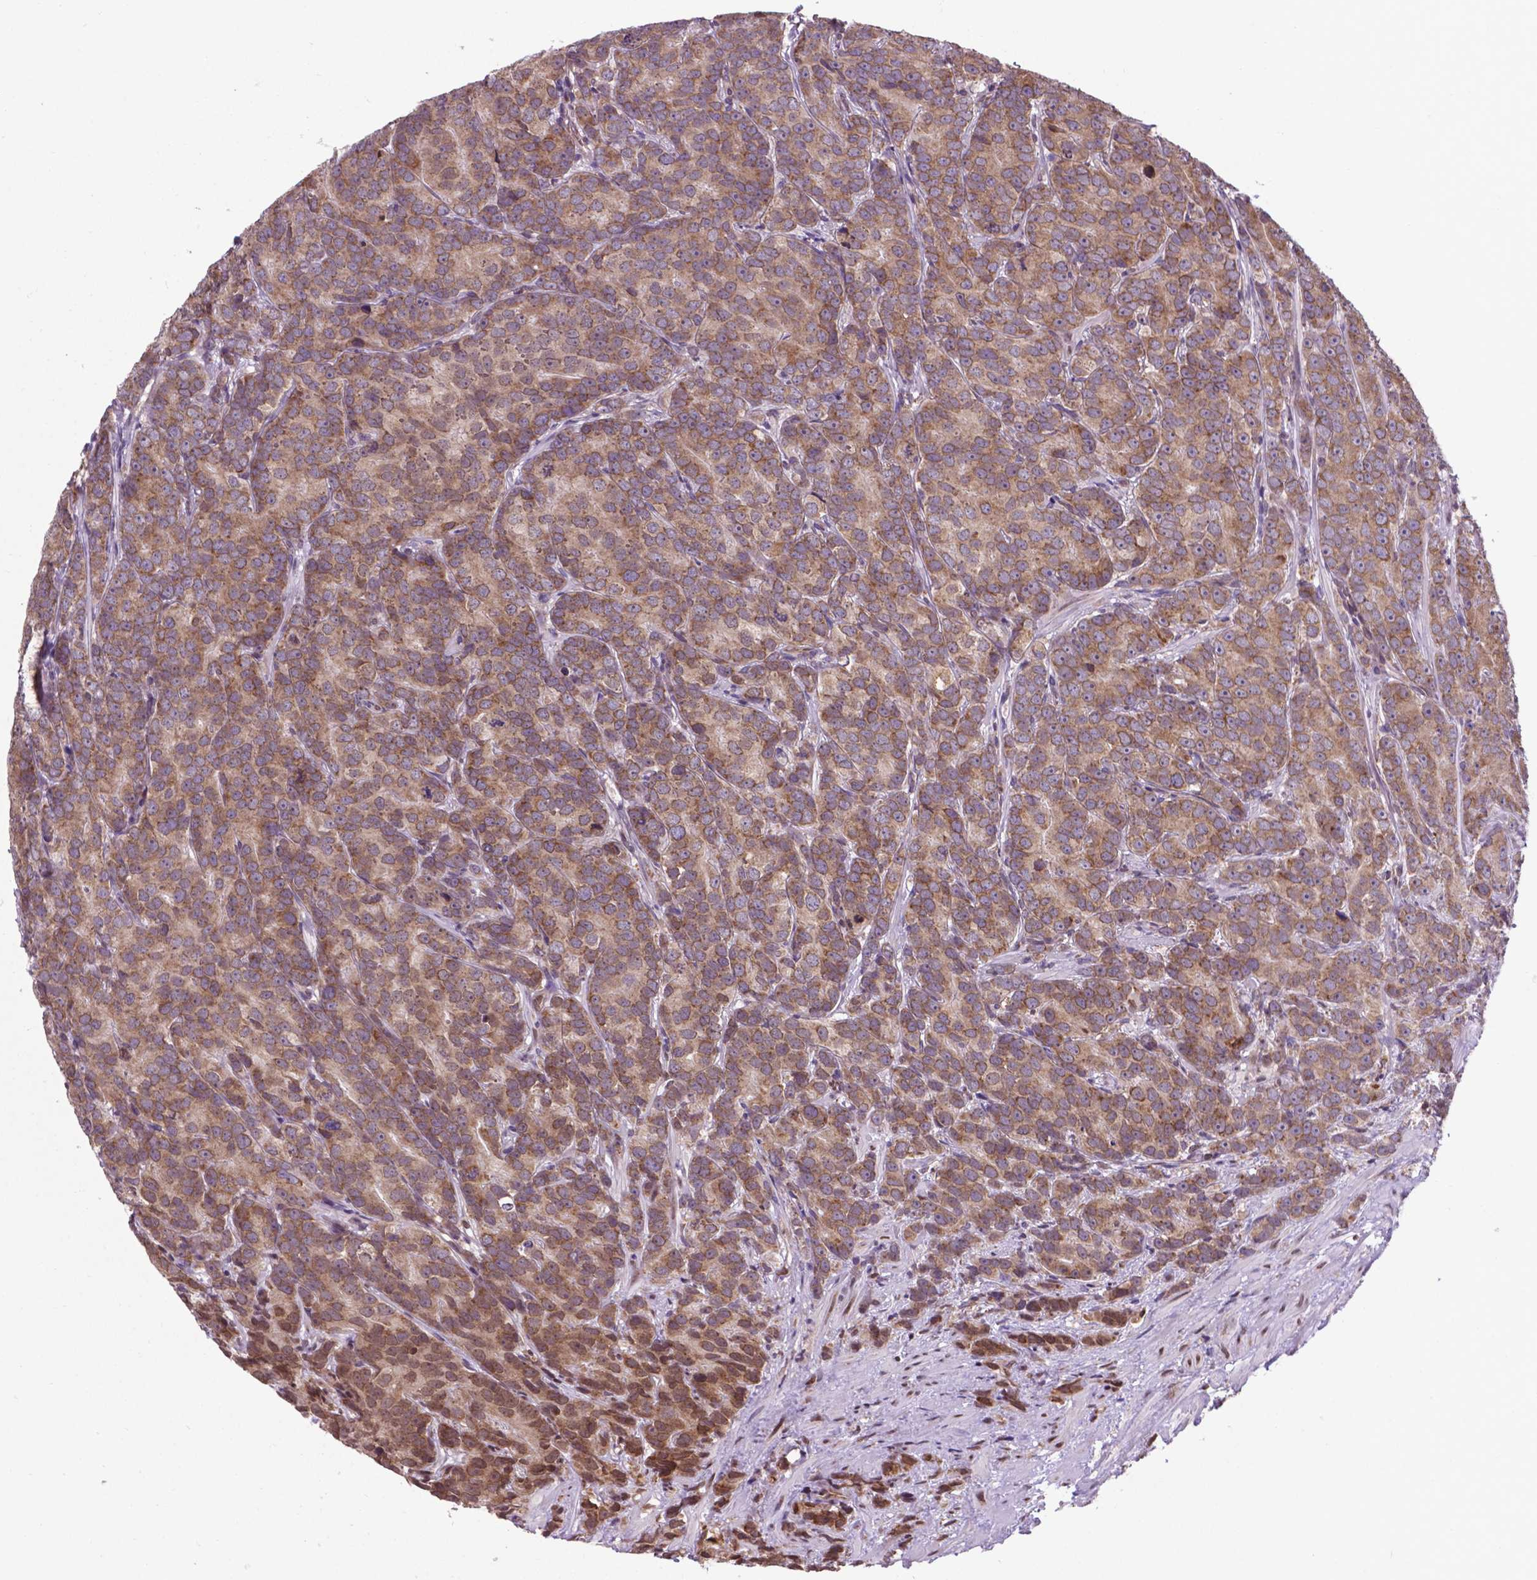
{"staining": {"intensity": "moderate", "quantity": ">75%", "location": "cytoplasmic/membranous"}, "tissue": "prostate cancer", "cell_type": "Tumor cells", "image_type": "cancer", "snomed": [{"axis": "morphology", "description": "Adenocarcinoma, High grade"}, {"axis": "topography", "description": "Prostate"}], "caption": "High-grade adenocarcinoma (prostate) tissue shows moderate cytoplasmic/membranous positivity in about >75% of tumor cells, visualized by immunohistochemistry.", "gene": "WDR83OS", "patient": {"sex": "male", "age": 90}}